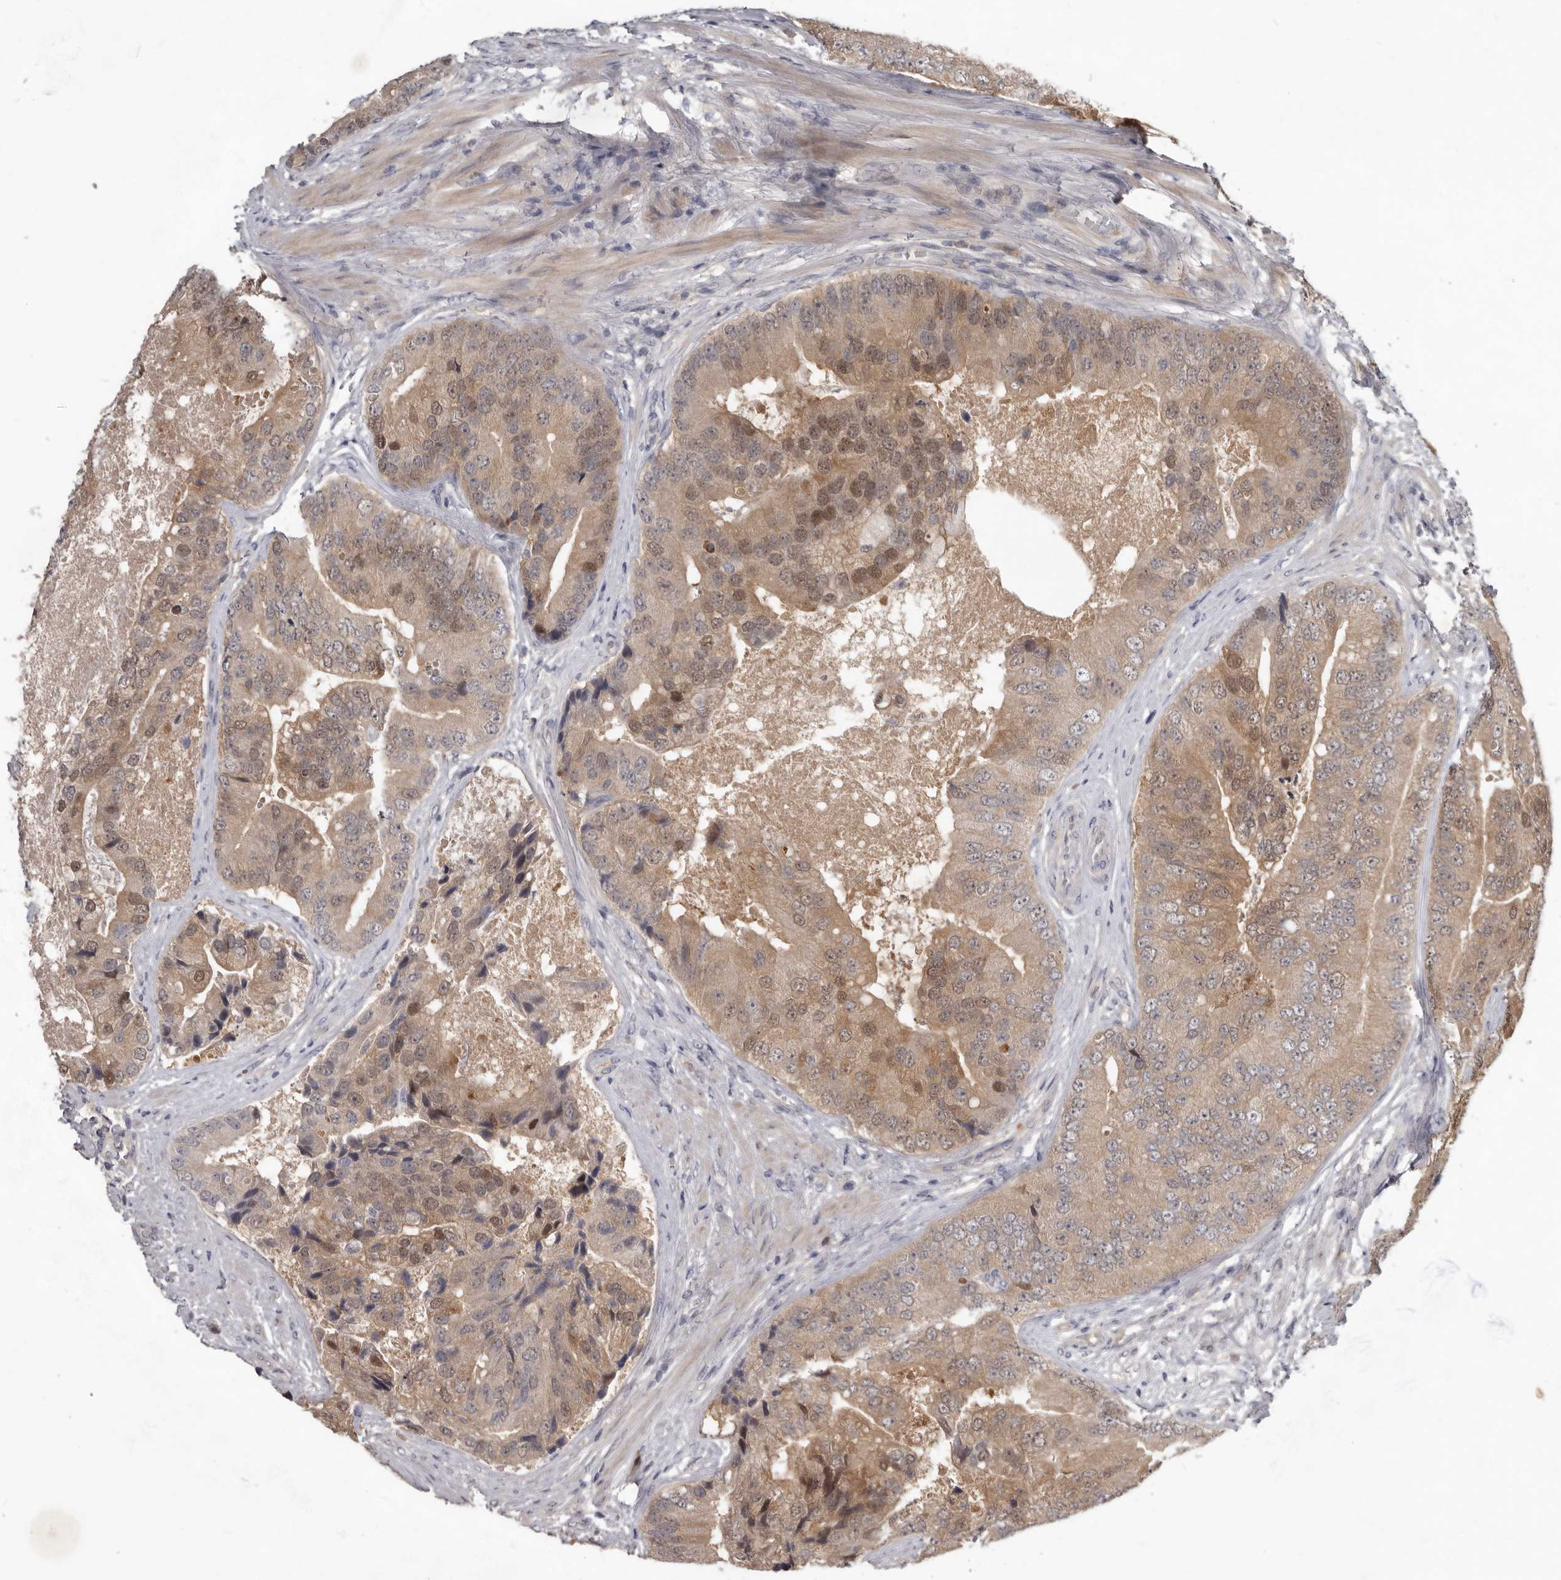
{"staining": {"intensity": "moderate", "quantity": ">75%", "location": "cytoplasmic/membranous,nuclear"}, "tissue": "prostate cancer", "cell_type": "Tumor cells", "image_type": "cancer", "snomed": [{"axis": "morphology", "description": "Adenocarcinoma, High grade"}, {"axis": "topography", "description": "Prostate"}], "caption": "Tumor cells show moderate cytoplasmic/membranous and nuclear positivity in about >75% of cells in prostate high-grade adenocarcinoma. (DAB (3,3'-diaminobenzidine) IHC, brown staining for protein, blue staining for nuclei).", "gene": "RBKS", "patient": {"sex": "male", "age": 70}}